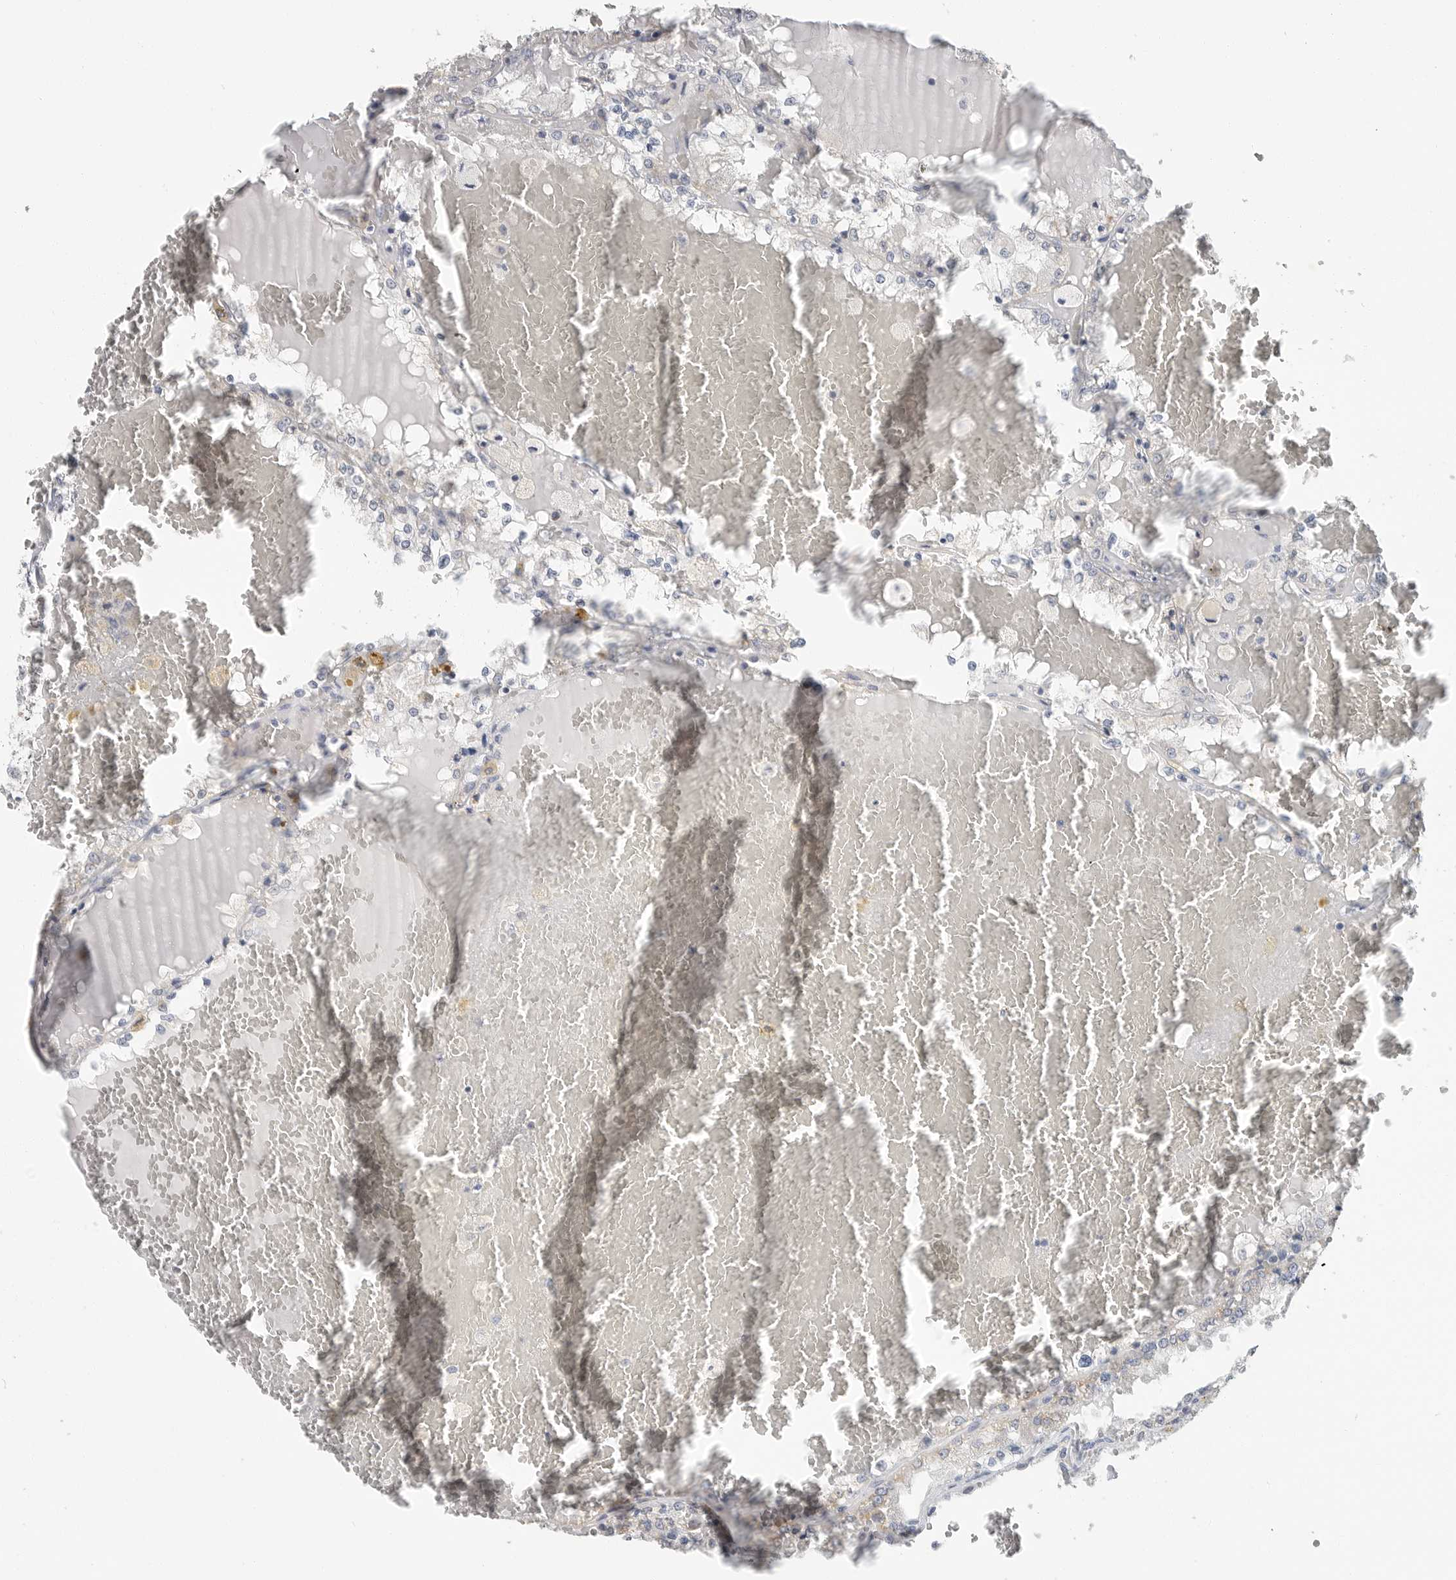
{"staining": {"intensity": "negative", "quantity": "none", "location": "none"}, "tissue": "renal cancer", "cell_type": "Tumor cells", "image_type": "cancer", "snomed": [{"axis": "morphology", "description": "Adenocarcinoma, NOS"}, {"axis": "topography", "description": "Kidney"}], "caption": "A micrograph of renal cancer (adenocarcinoma) stained for a protein reveals no brown staining in tumor cells.", "gene": "PLN", "patient": {"sex": "female", "age": 56}}